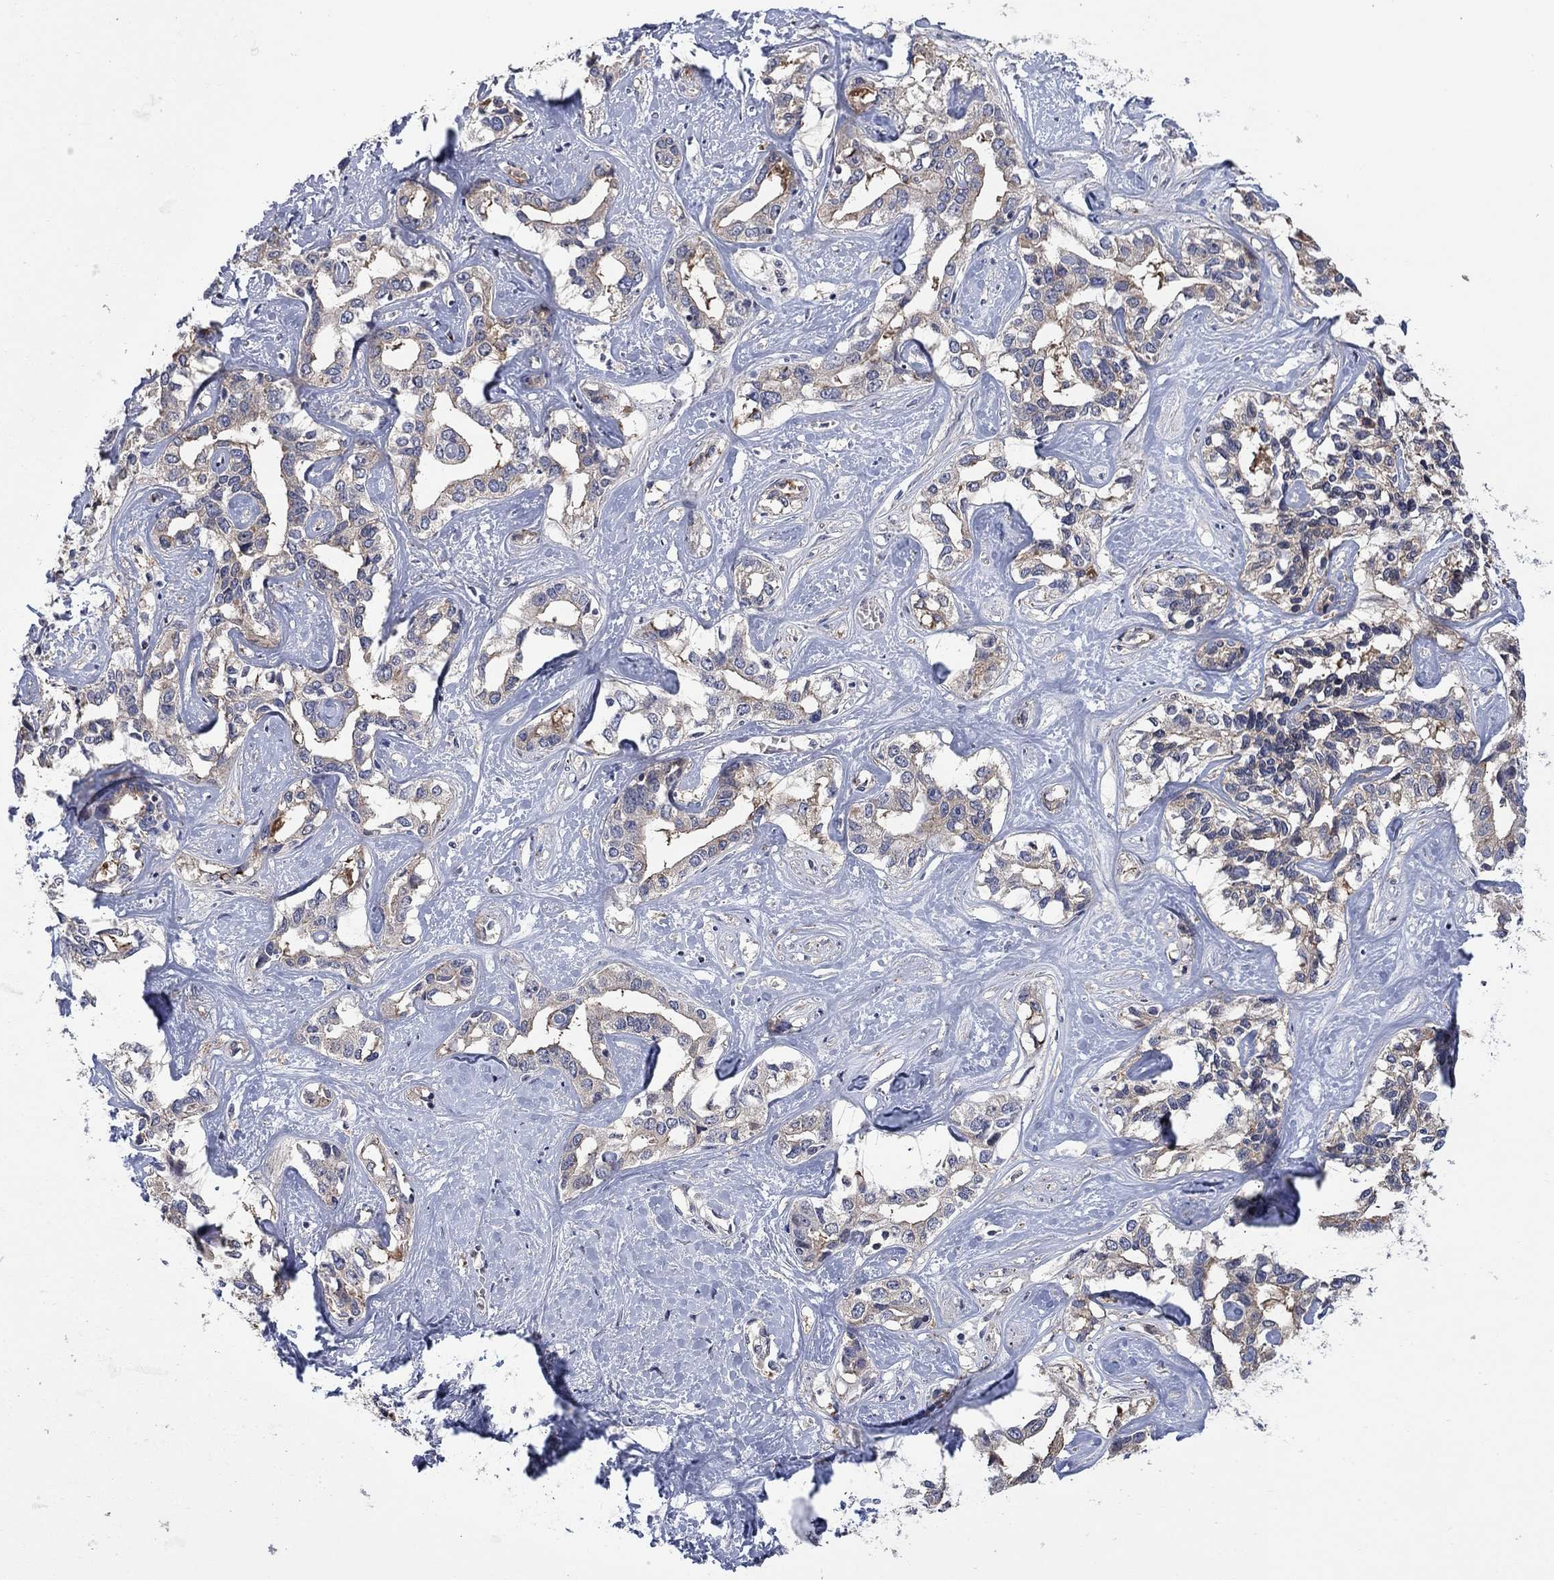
{"staining": {"intensity": "weak", "quantity": "25%-75%", "location": "cytoplasmic/membranous"}, "tissue": "liver cancer", "cell_type": "Tumor cells", "image_type": "cancer", "snomed": [{"axis": "morphology", "description": "Cholangiocarcinoma"}, {"axis": "topography", "description": "Liver"}], "caption": "A brown stain highlights weak cytoplasmic/membranous staining of a protein in human liver cancer tumor cells.", "gene": "PDZD2", "patient": {"sex": "male", "age": 59}}